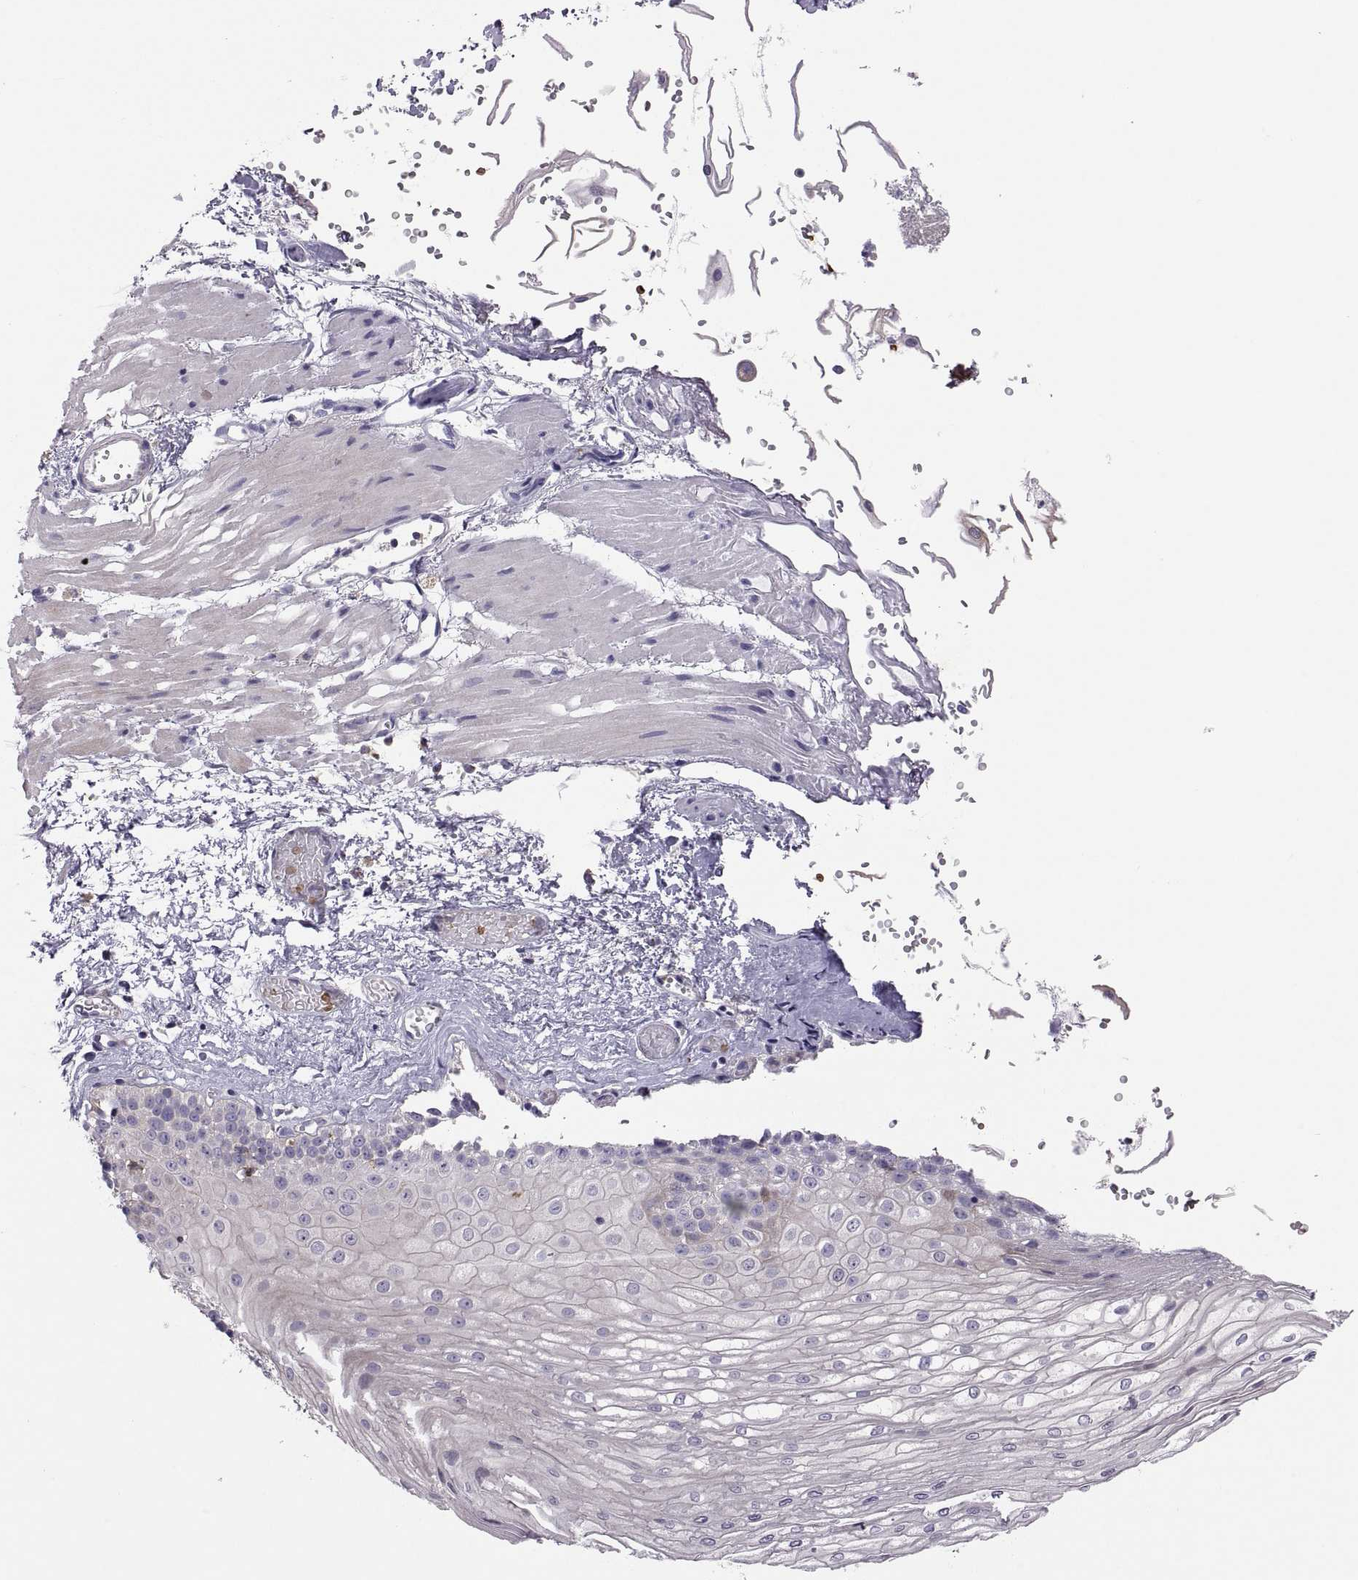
{"staining": {"intensity": "moderate", "quantity": "<25%", "location": "cytoplasmic/membranous"}, "tissue": "esophagus", "cell_type": "Squamous epithelial cells", "image_type": "normal", "snomed": [{"axis": "morphology", "description": "Normal tissue, NOS"}, {"axis": "topography", "description": "Esophagus"}], "caption": "A high-resolution image shows IHC staining of normal esophagus, which displays moderate cytoplasmic/membranous staining in approximately <25% of squamous epithelial cells.", "gene": "SPATA32", "patient": {"sex": "female", "age": 62}}